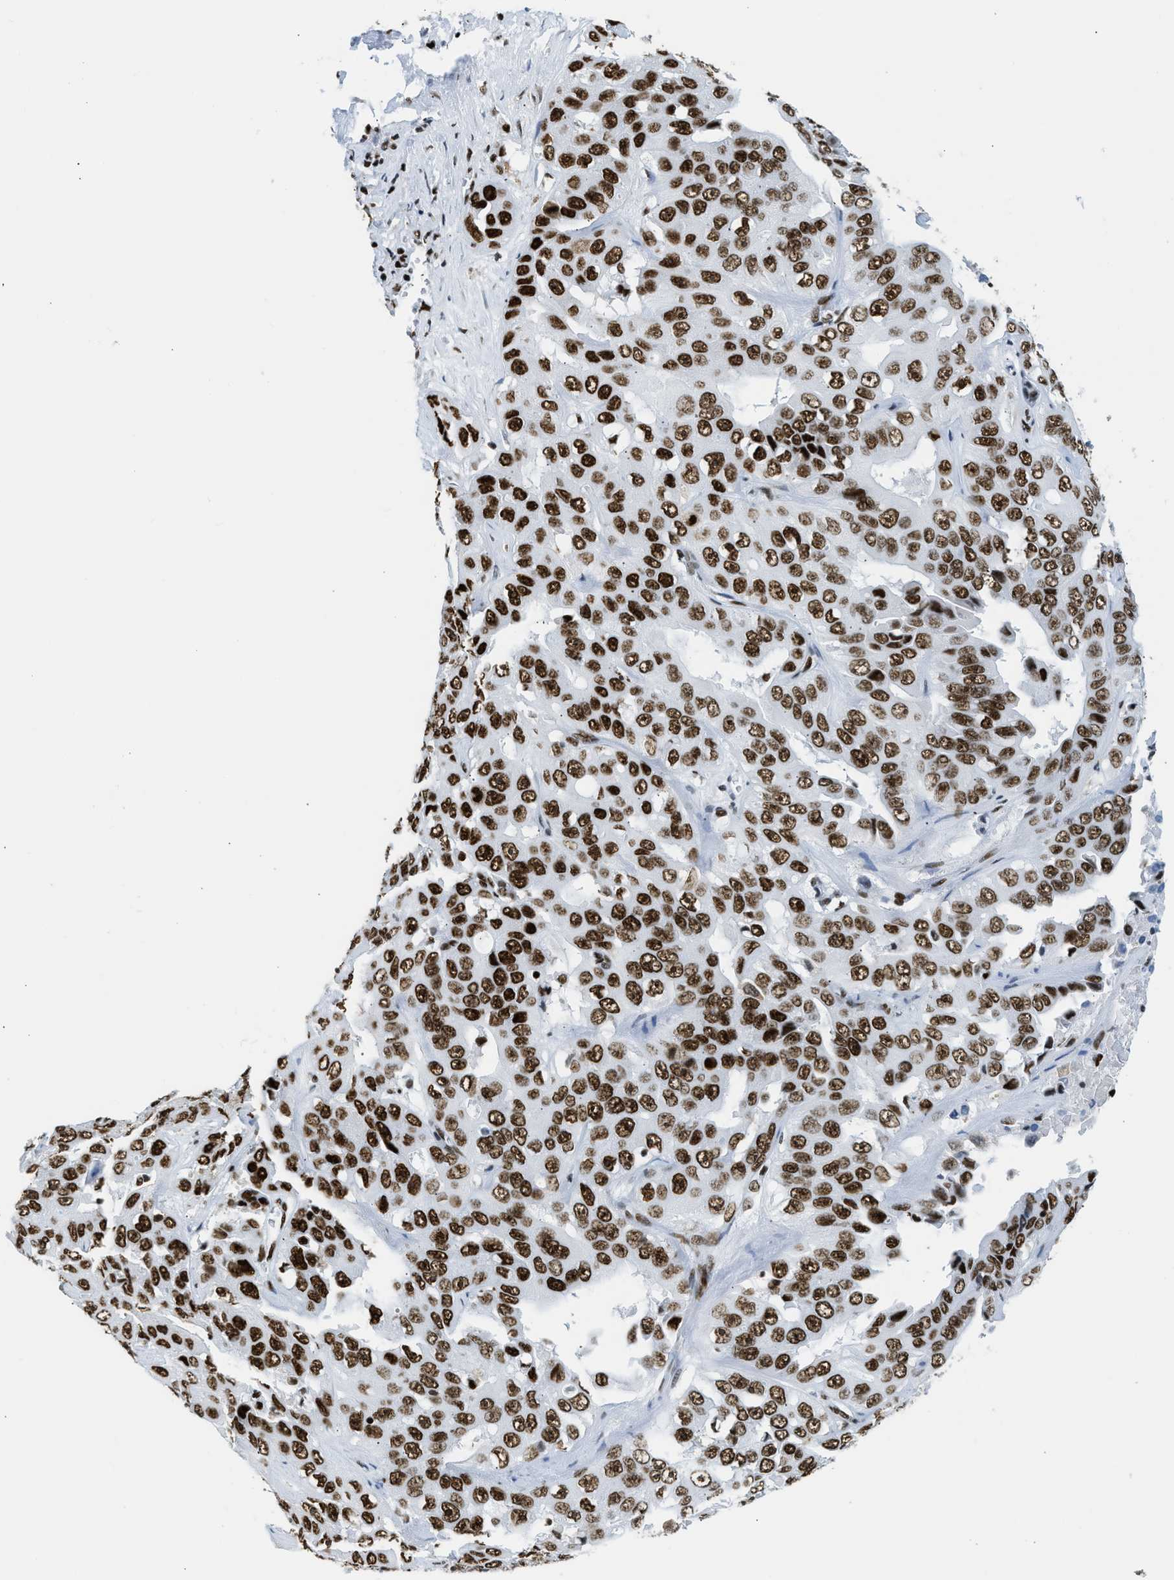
{"staining": {"intensity": "strong", "quantity": ">75%", "location": "nuclear"}, "tissue": "liver cancer", "cell_type": "Tumor cells", "image_type": "cancer", "snomed": [{"axis": "morphology", "description": "Cholangiocarcinoma"}, {"axis": "topography", "description": "Liver"}], "caption": "Liver cholangiocarcinoma stained with DAB (3,3'-diaminobenzidine) immunohistochemistry (IHC) demonstrates high levels of strong nuclear expression in about >75% of tumor cells.", "gene": "PIF1", "patient": {"sex": "female", "age": 52}}